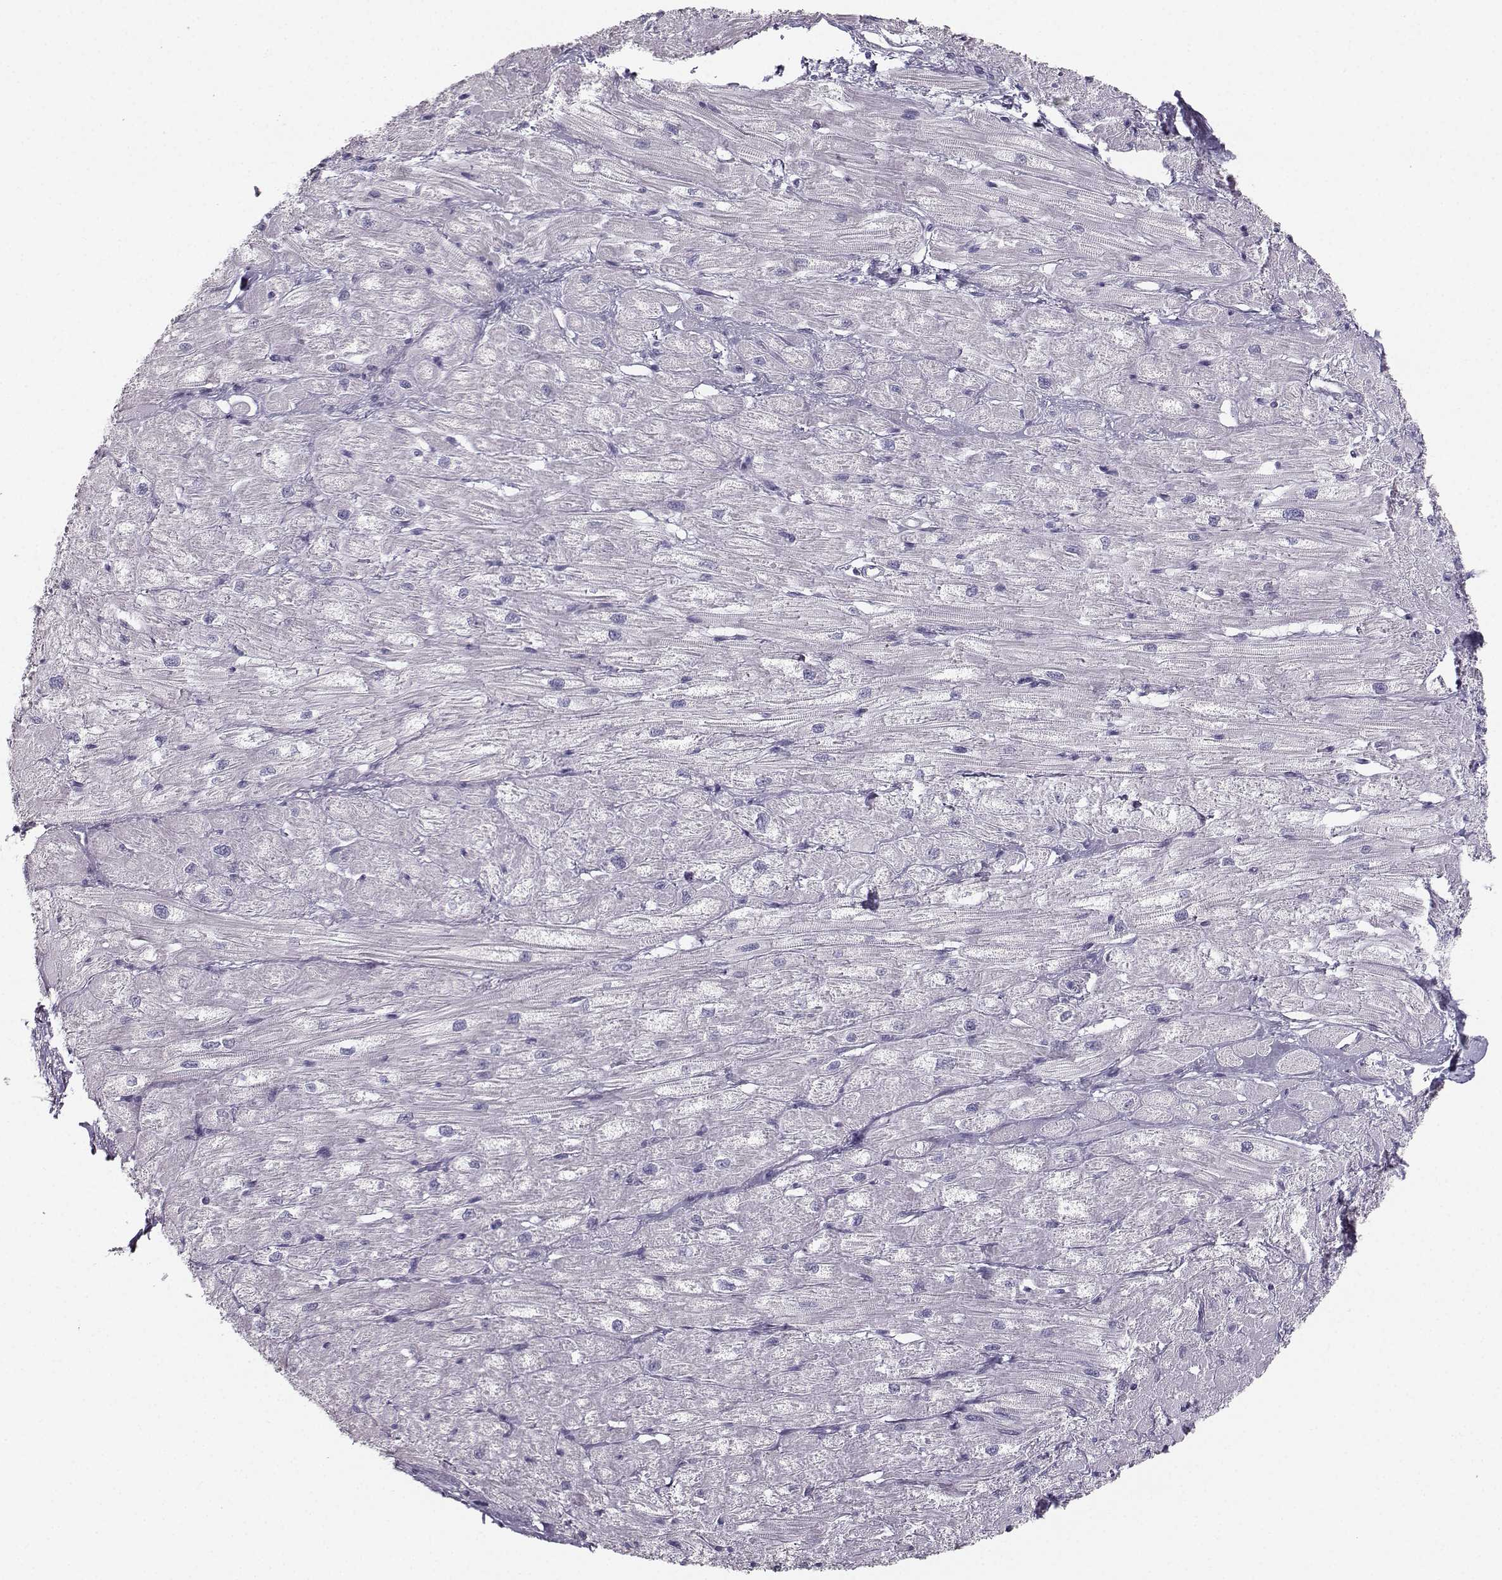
{"staining": {"intensity": "negative", "quantity": "none", "location": "none"}, "tissue": "heart muscle", "cell_type": "Cardiomyocytes", "image_type": "normal", "snomed": [{"axis": "morphology", "description": "Normal tissue, NOS"}, {"axis": "topography", "description": "Heart"}], "caption": "Immunohistochemical staining of benign heart muscle exhibits no significant expression in cardiomyocytes.", "gene": "CASR", "patient": {"sex": "male", "age": 57}}